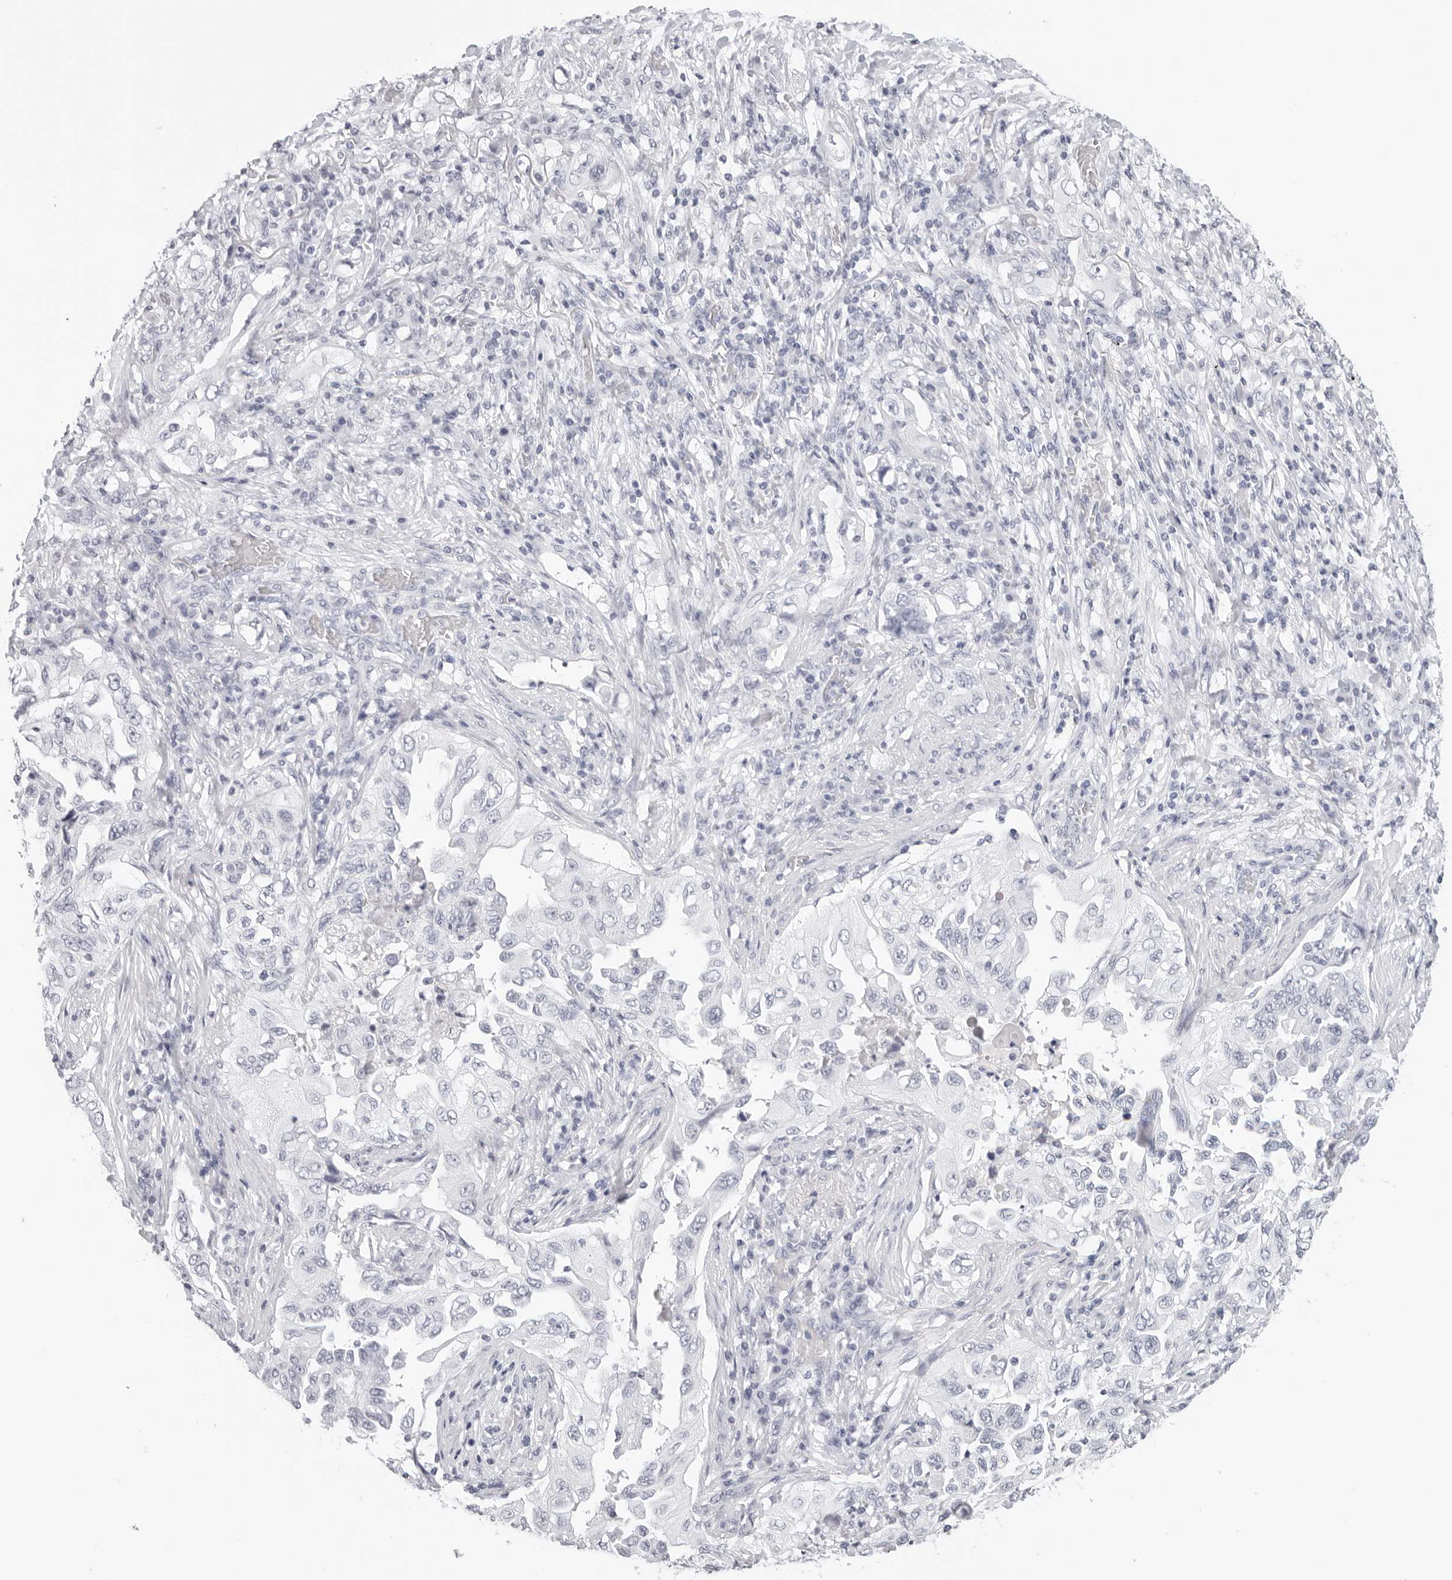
{"staining": {"intensity": "negative", "quantity": "none", "location": "none"}, "tissue": "lung cancer", "cell_type": "Tumor cells", "image_type": "cancer", "snomed": [{"axis": "morphology", "description": "Adenocarcinoma, NOS"}, {"axis": "topography", "description": "Lung"}], "caption": "Image shows no protein expression in tumor cells of lung cancer (adenocarcinoma) tissue. Brightfield microscopy of immunohistochemistry (IHC) stained with DAB (brown) and hematoxylin (blue), captured at high magnification.", "gene": "AGMAT", "patient": {"sex": "female", "age": 51}}